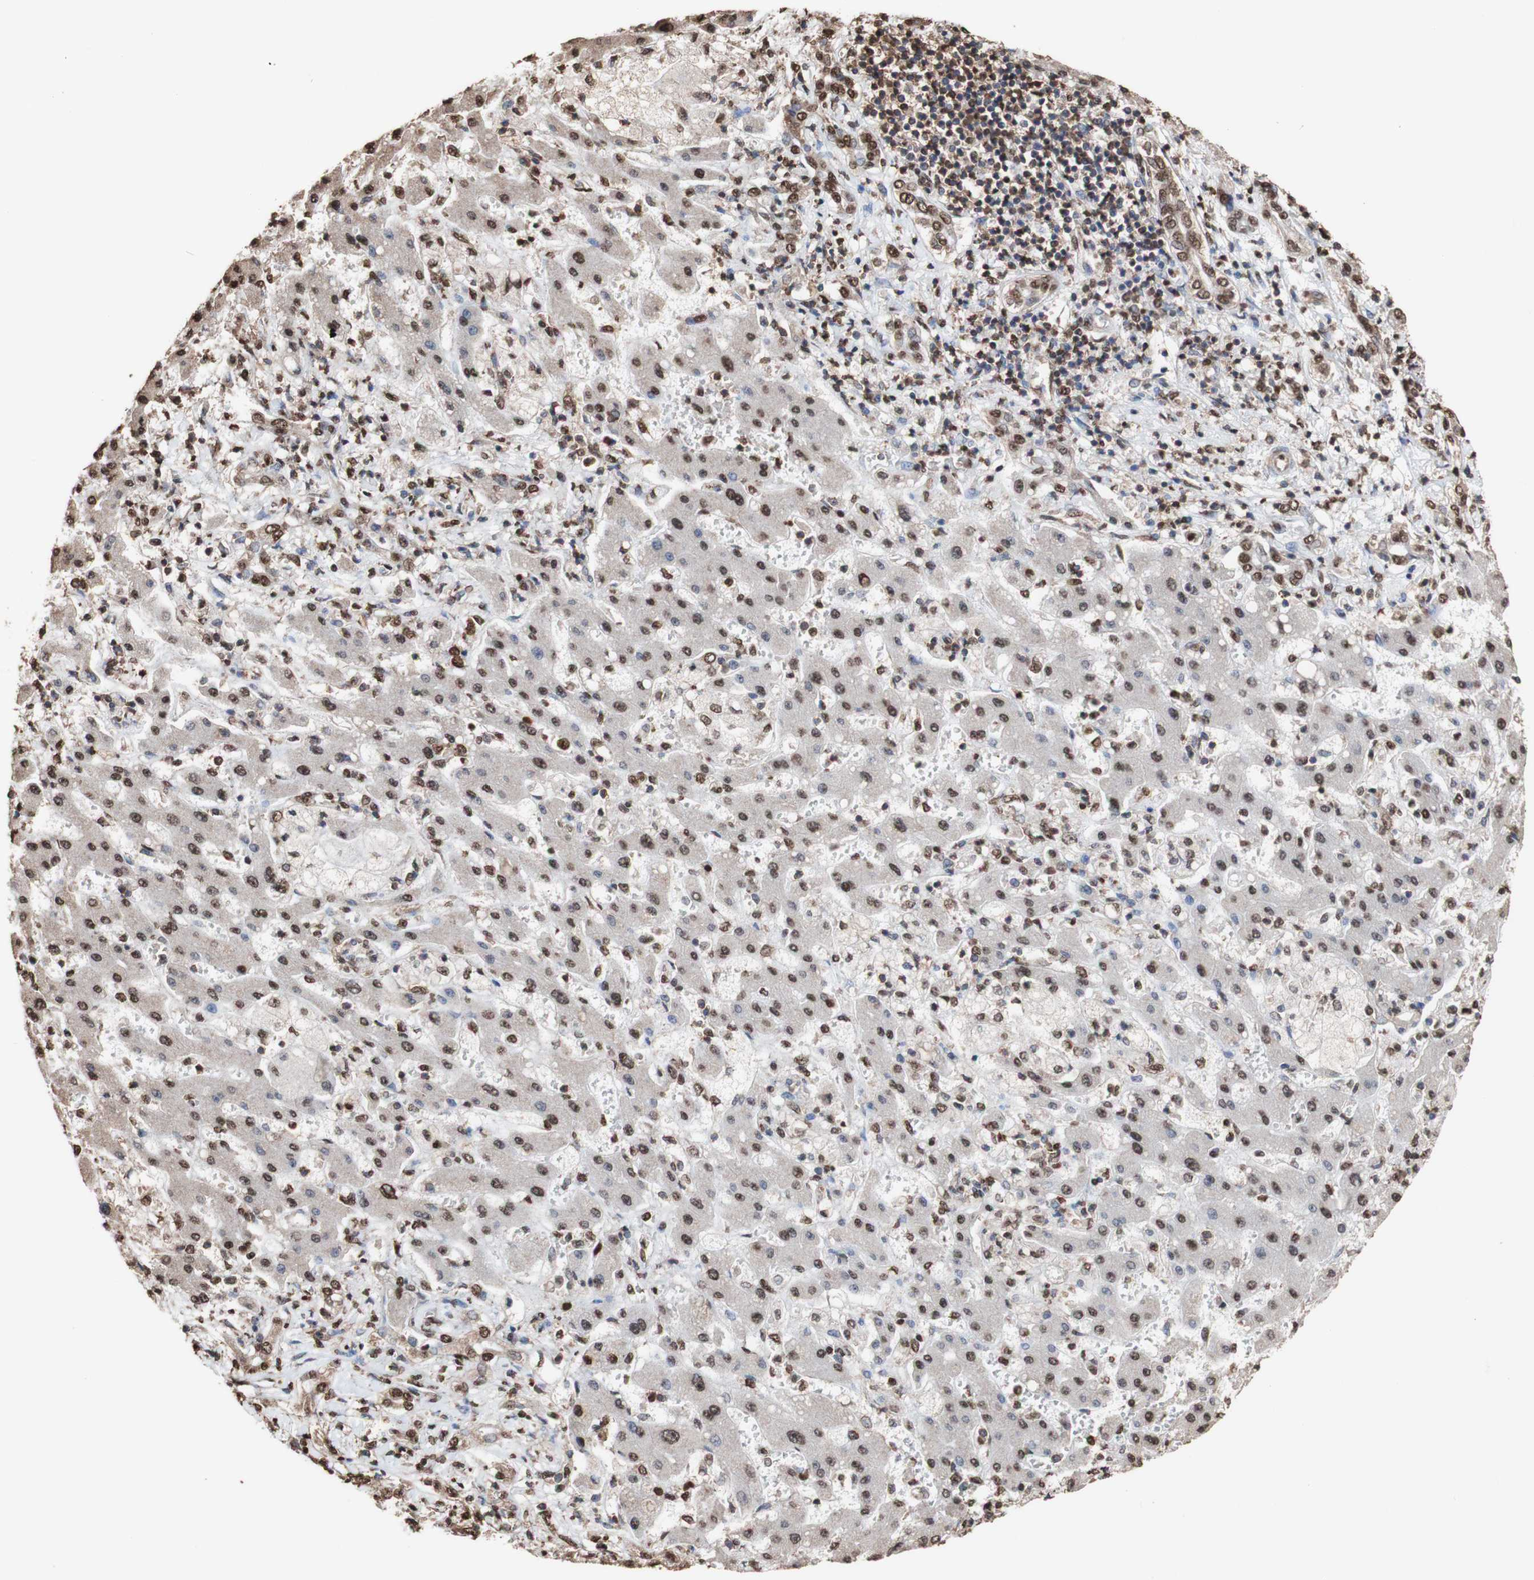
{"staining": {"intensity": "strong", "quantity": ">75%", "location": "cytoplasmic/membranous,nuclear"}, "tissue": "liver cancer", "cell_type": "Tumor cells", "image_type": "cancer", "snomed": [{"axis": "morphology", "description": "Cholangiocarcinoma"}, {"axis": "topography", "description": "Liver"}], "caption": "The photomicrograph reveals a brown stain indicating the presence of a protein in the cytoplasmic/membranous and nuclear of tumor cells in liver cancer.", "gene": "PIDD1", "patient": {"sex": "male", "age": 50}}